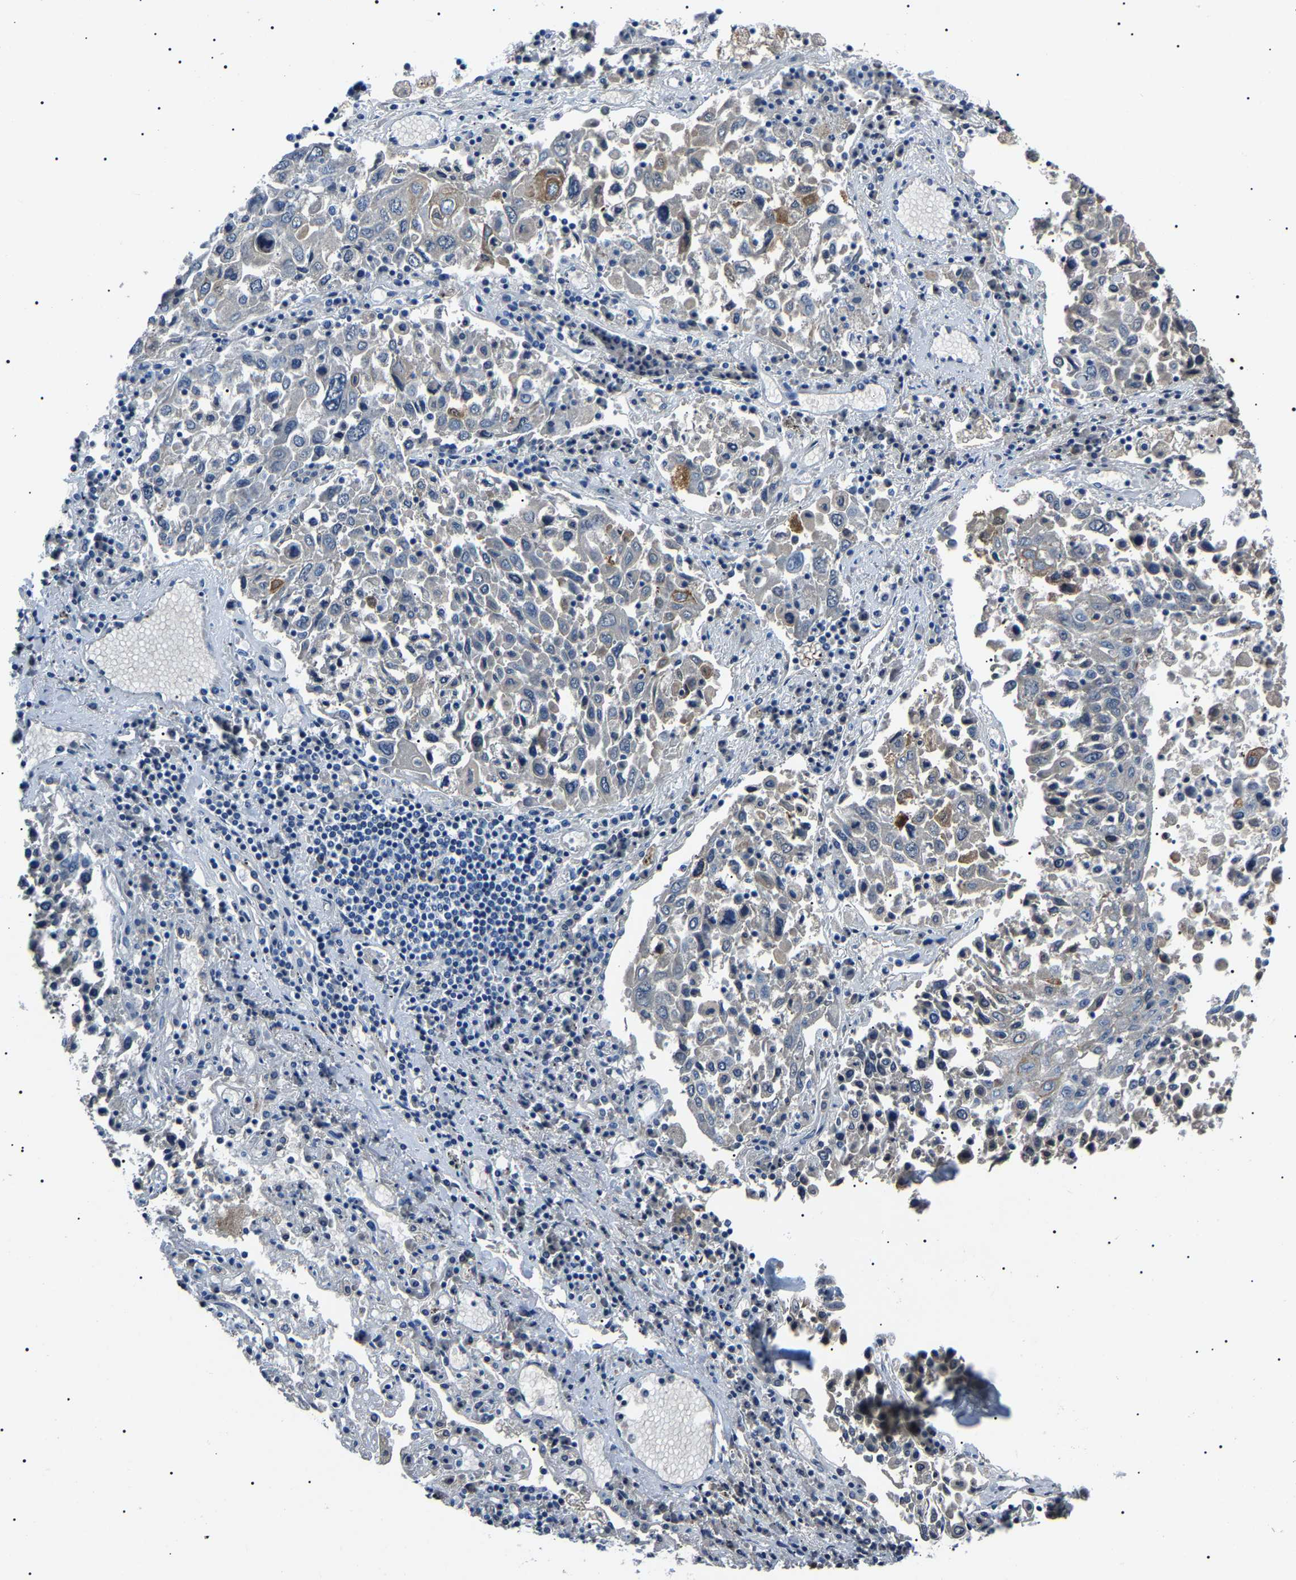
{"staining": {"intensity": "moderate", "quantity": "<25%", "location": "cytoplasmic/membranous"}, "tissue": "lung cancer", "cell_type": "Tumor cells", "image_type": "cancer", "snomed": [{"axis": "morphology", "description": "Squamous cell carcinoma, NOS"}, {"axis": "topography", "description": "Lung"}], "caption": "Brown immunohistochemical staining in human lung cancer demonstrates moderate cytoplasmic/membranous staining in approximately <25% of tumor cells. The protein of interest is shown in brown color, while the nuclei are stained blue.", "gene": "KLK15", "patient": {"sex": "male", "age": 65}}